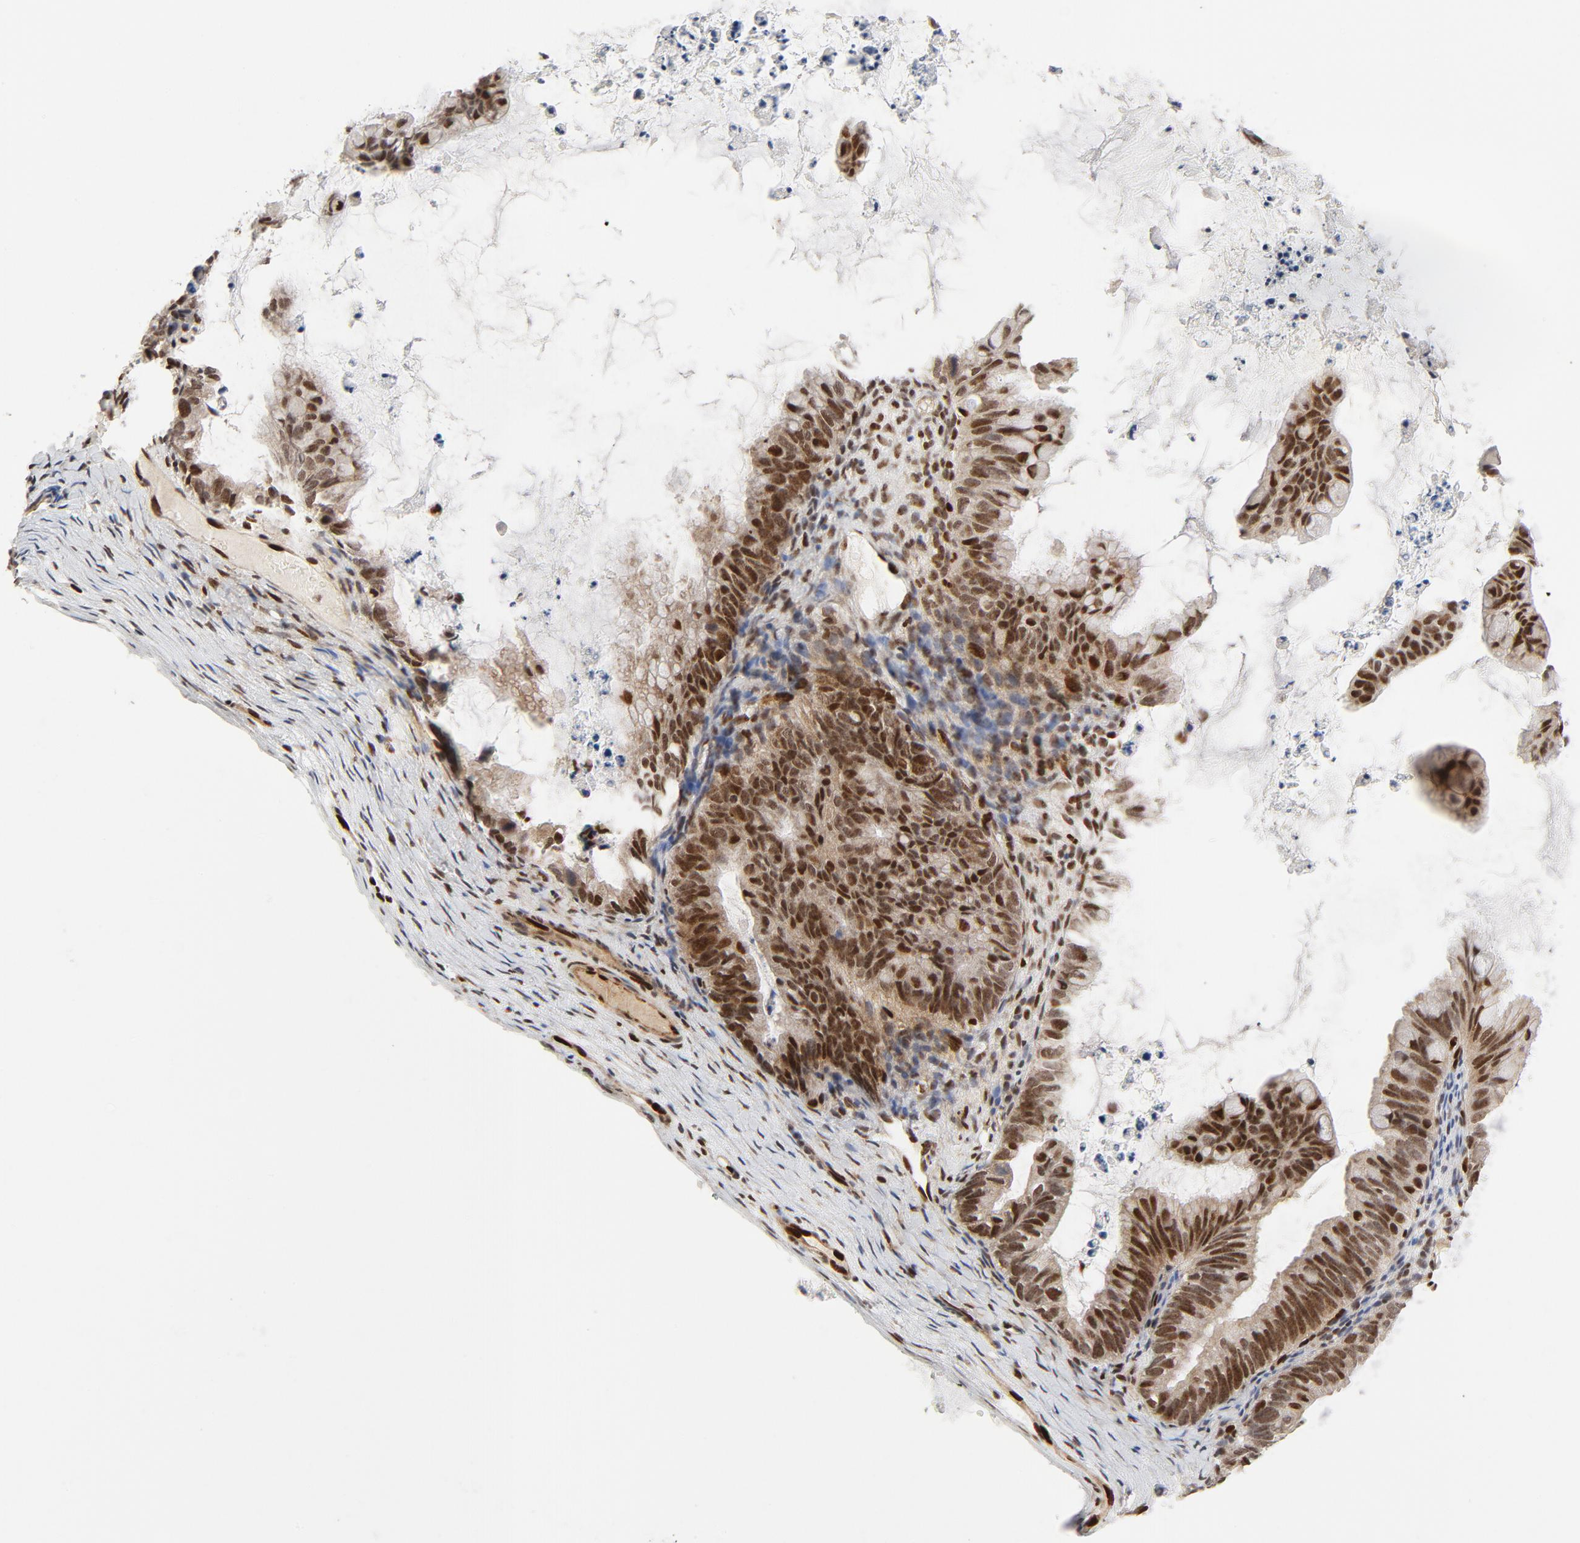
{"staining": {"intensity": "moderate", "quantity": ">75%", "location": "nuclear"}, "tissue": "ovarian cancer", "cell_type": "Tumor cells", "image_type": "cancer", "snomed": [{"axis": "morphology", "description": "Cystadenocarcinoma, mucinous, NOS"}, {"axis": "topography", "description": "Ovary"}], "caption": "Tumor cells show moderate nuclear expression in approximately >75% of cells in ovarian mucinous cystadenocarcinoma.", "gene": "MEF2A", "patient": {"sex": "female", "age": 36}}